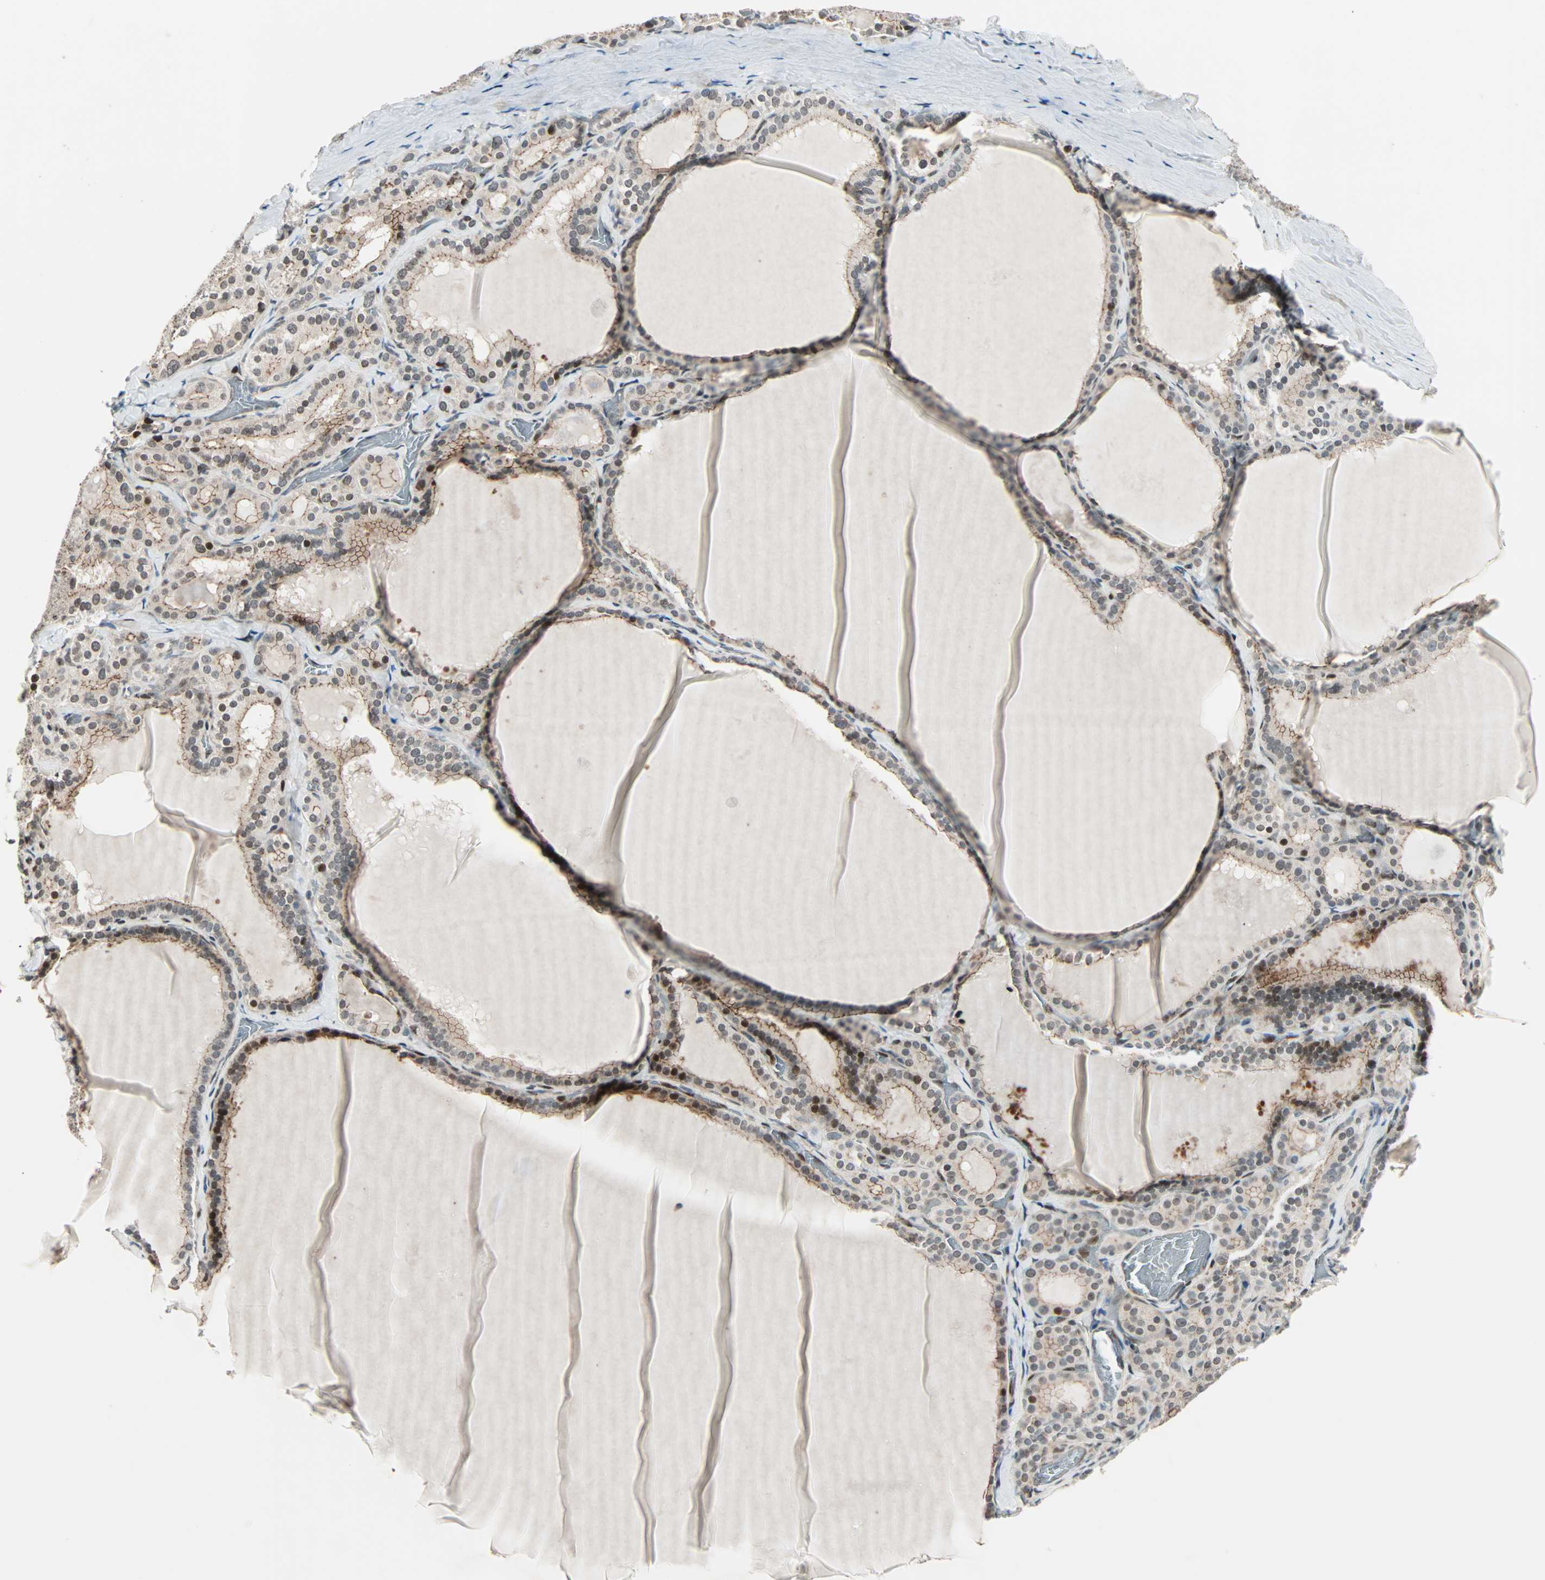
{"staining": {"intensity": "moderate", "quantity": "25%-75%", "location": "cytoplasmic/membranous,nuclear"}, "tissue": "thyroid gland", "cell_type": "Glandular cells", "image_type": "normal", "snomed": [{"axis": "morphology", "description": "Normal tissue, NOS"}, {"axis": "topography", "description": "Thyroid gland"}], "caption": "Immunohistochemistry staining of unremarkable thyroid gland, which exhibits medium levels of moderate cytoplasmic/membranous,nuclear expression in approximately 25%-75% of glandular cells indicating moderate cytoplasmic/membranous,nuclear protein staining. The staining was performed using DAB (3,3'-diaminobenzidine) (brown) for protein detection and nuclei were counterstained in hematoxylin (blue).", "gene": "CBX4", "patient": {"sex": "female", "age": 33}}